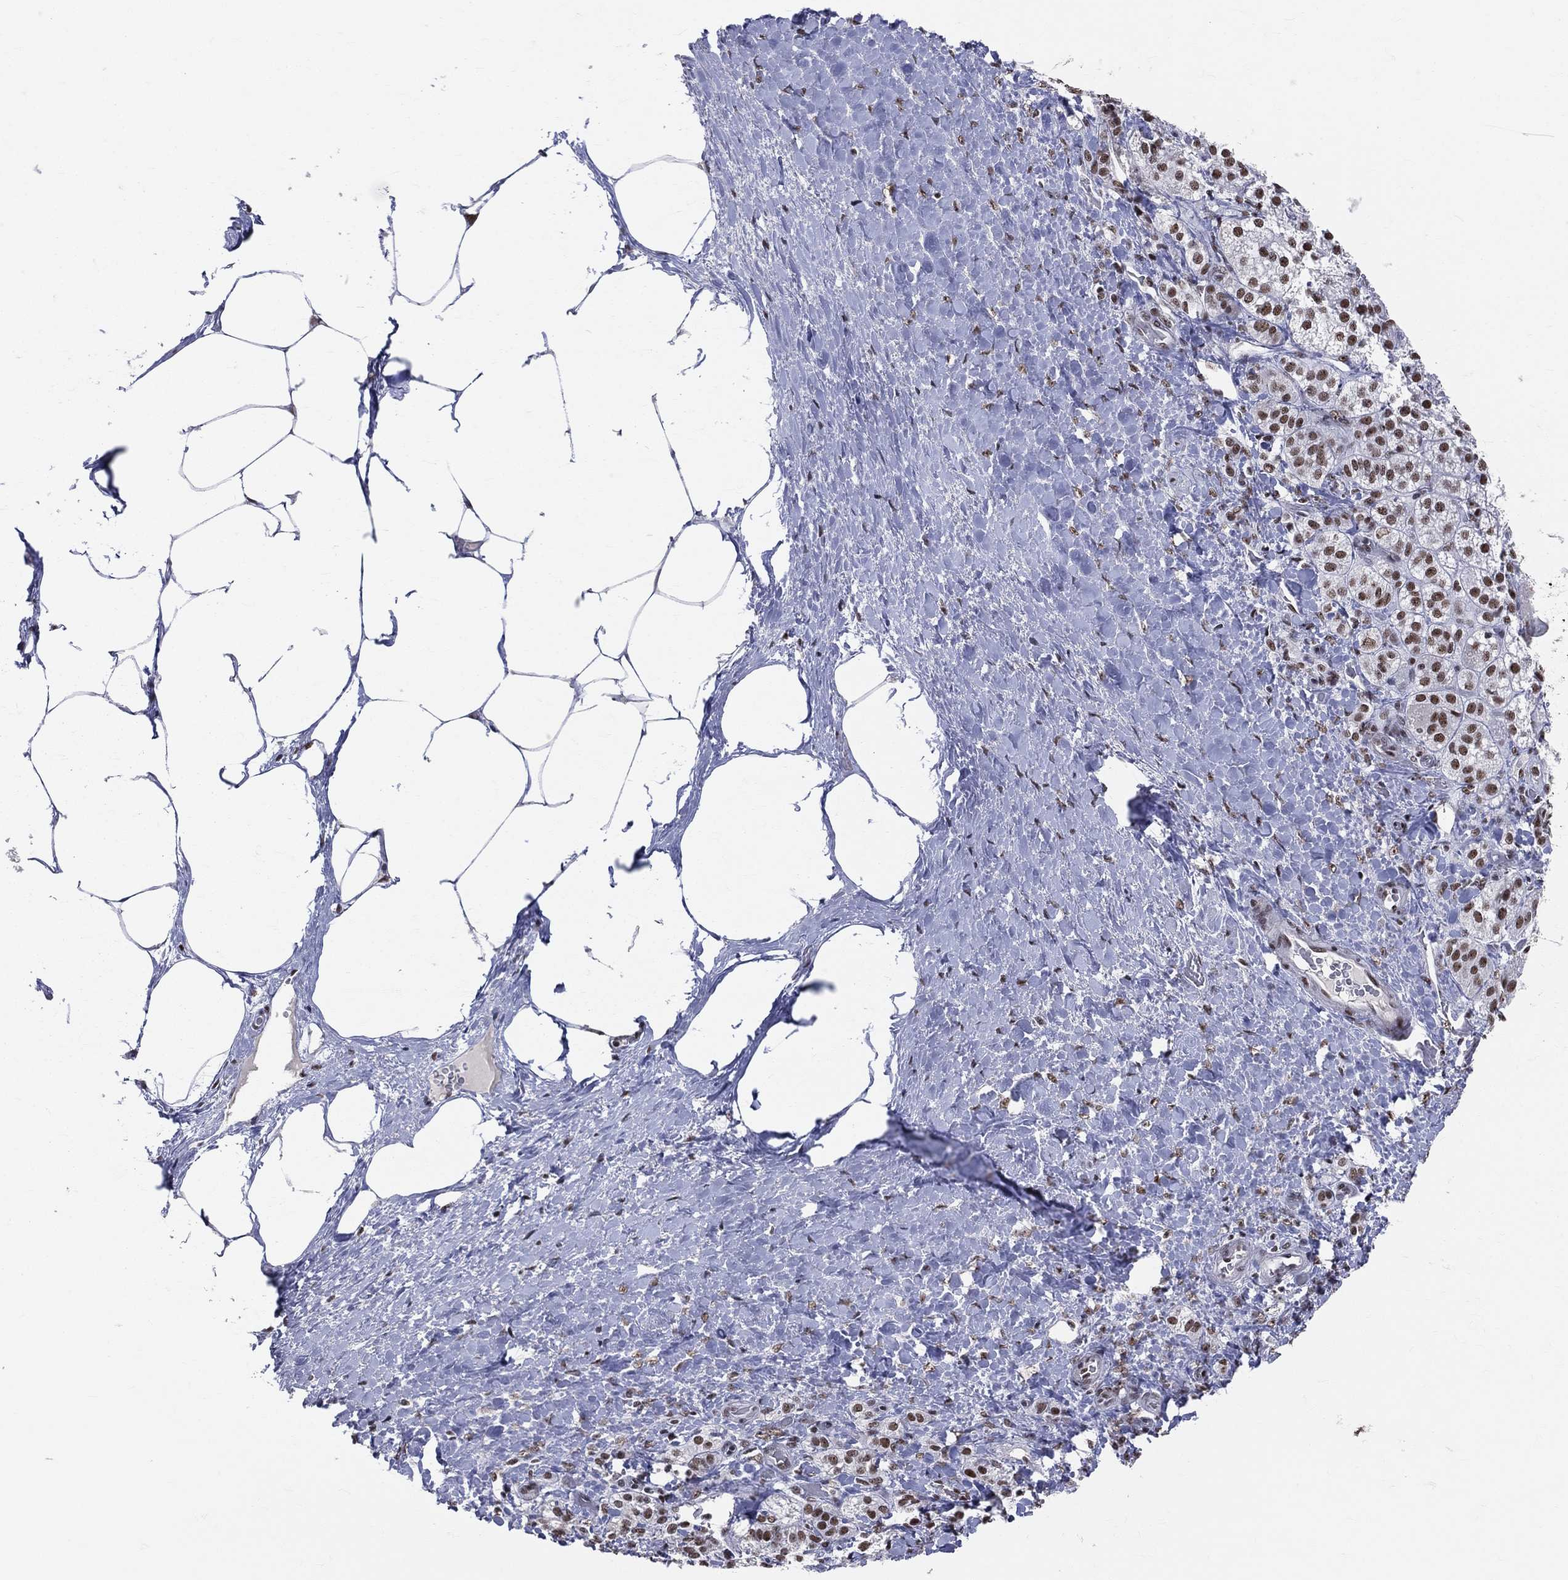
{"staining": {"intensity": "strong", "quantity": "25%-75%", "location": "nuclear"}, "tissue": "adrenal gland", "cell_type": "Glandular cells", "image_type": "normal", "snomed": [{"axis": "morphology", "description": "Normal tissue, NOS"}, {"axis": "topography", "description": "Adrenal gland"}], "caption": "A brown stain shows strong nuclear staining of a protein in glandular cells of unremarkable human adrenal gland. (DAB (3,3'-diaminobenzidine) IHC with brightfield microscopy, high magnification).", "gene": "CDK7", "patient": {"sex": "male", "age": 57}}